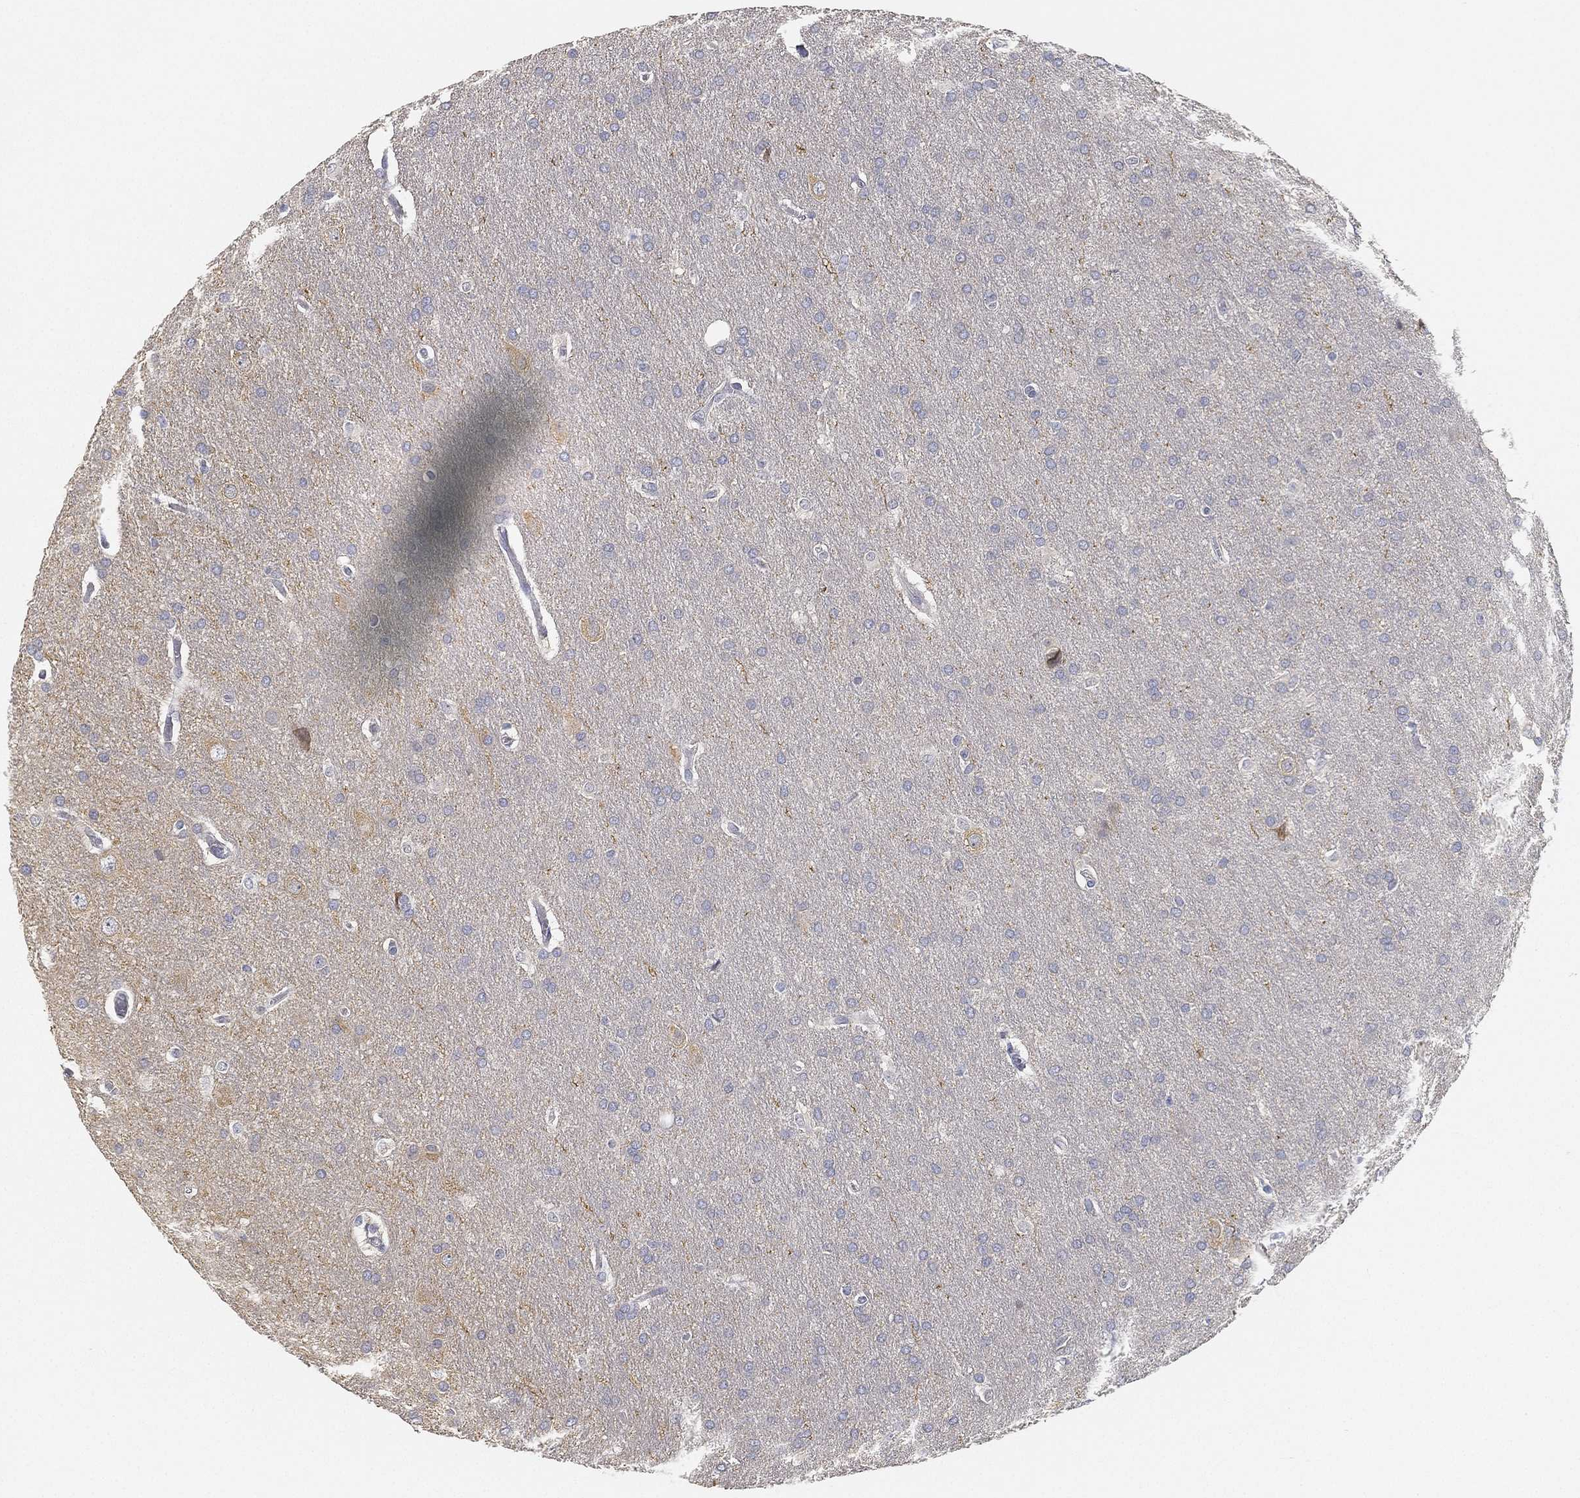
{"staining": {"intensity": "negative", "quantity": "none", "location": "none"}, "tissue": "glioma", "cell_type": "Tumor cells", "image_type": "cancer", "snomed": [{"axis": "morphology", "description": "Glioma, malignant, Low grade"}, {"axis": "topography", "description": "Brain"}], "caption": "Photomicrograph shows no significant protein positivity in tumor cells of malignant low-grade glioma. (DAB immunohistochemistry (IHC) visualized using brightfield microscopy, high magnification).", "gene": "GPR61", "patient": {"sex": "female", "age": 32}}